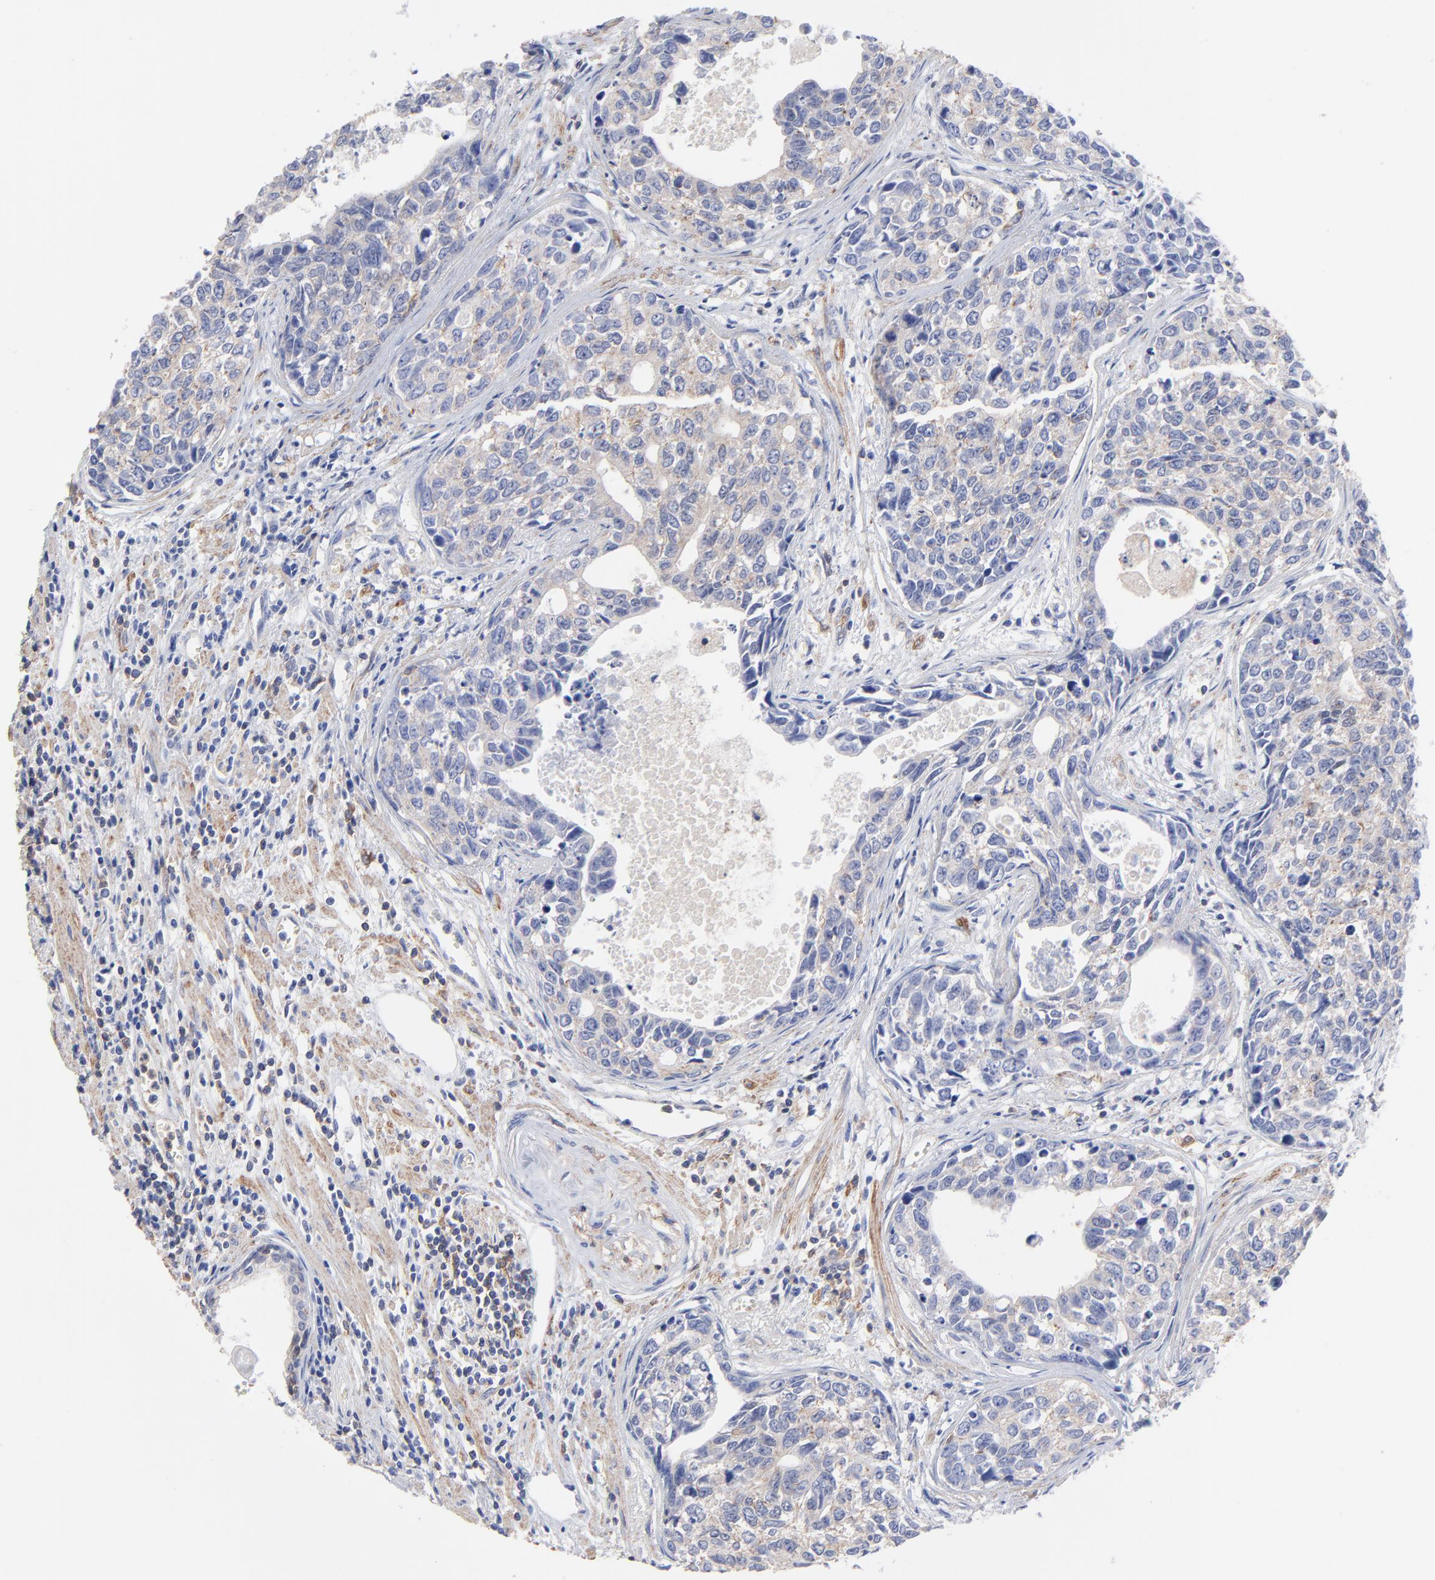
{"staining": {"intensity": "weak", "quantity": "25%-75%", "location": "cytoplasmic/membranous"}, "tissue": "urothelial cancer", "cell_type": "Tumor cells", "image_type": "cancer", "snomed": [{"axis": "morphology", "description": "Urothelial carcinoma, High grade"}, {"axis": "topography", "description": "Urinary bladder"}], "caption": "This image exhibits immunohistochemistry staining of high-grade urothelial carcinoma, with low weak cytoplasmic/membranous staining in about 25%-75% of tumor cells.", "gene": "ASL", "patient": {"sex": "male", "age": 81}}